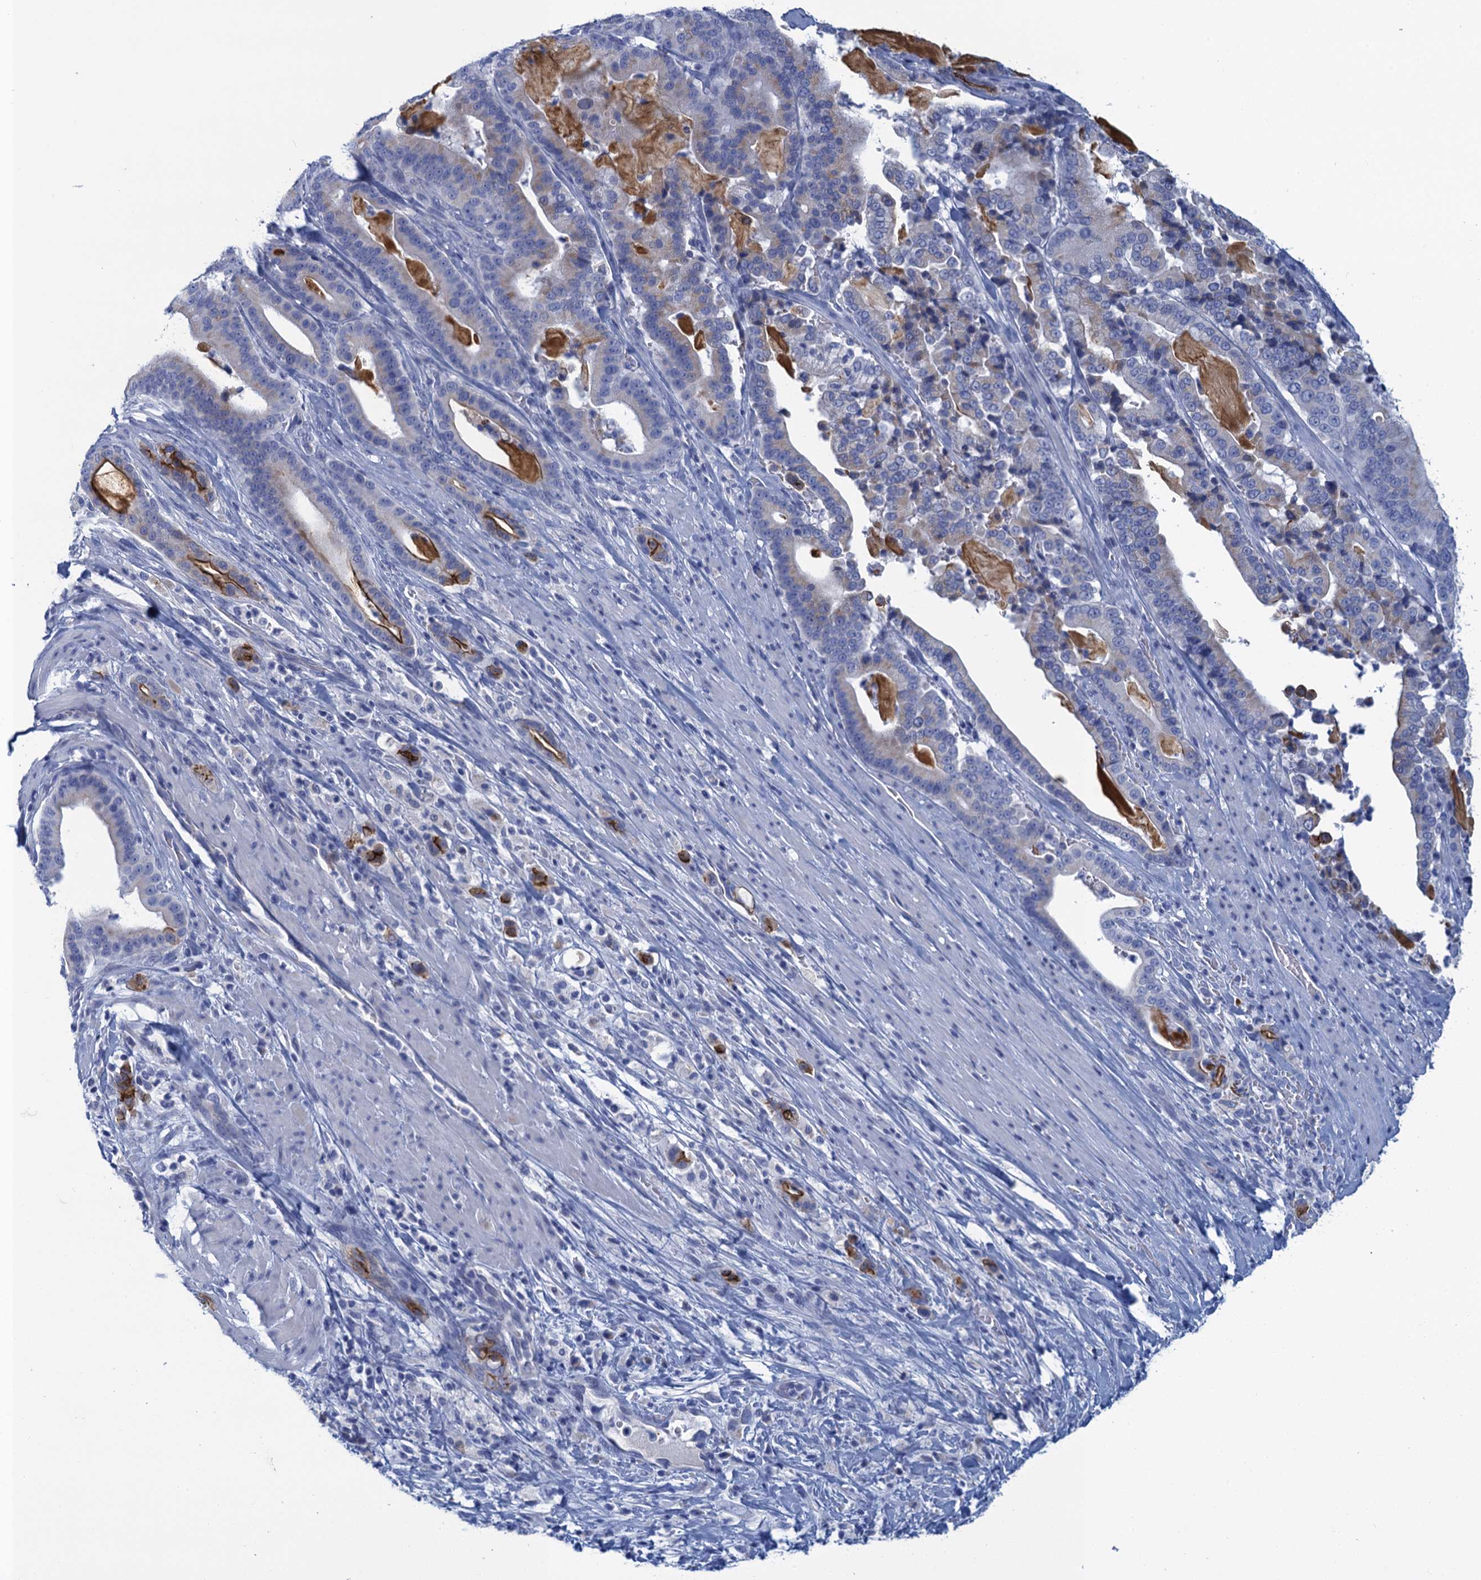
{"staining": {"intensity": "strong", "quantity": "<25%", "location": "cytoplasmic/membranous"}, "tissue": "pancreatic cancer", "cell_type": "Tumor cells", "image_type": "cancer", "snomed": [{"axis": "morphology", "description": "Adenocarcinoma, NOS"}, {"axis": "topography", "description": "Pancreas"}], "caption": "Protein expression analysis of human pancreatic adenocarcinoma reveals strong cytoplasmic/membranous staining in approximately <25% of tumor cells.", "gene": "SCEL", "patient": {"sex": "male", "age": 63}}